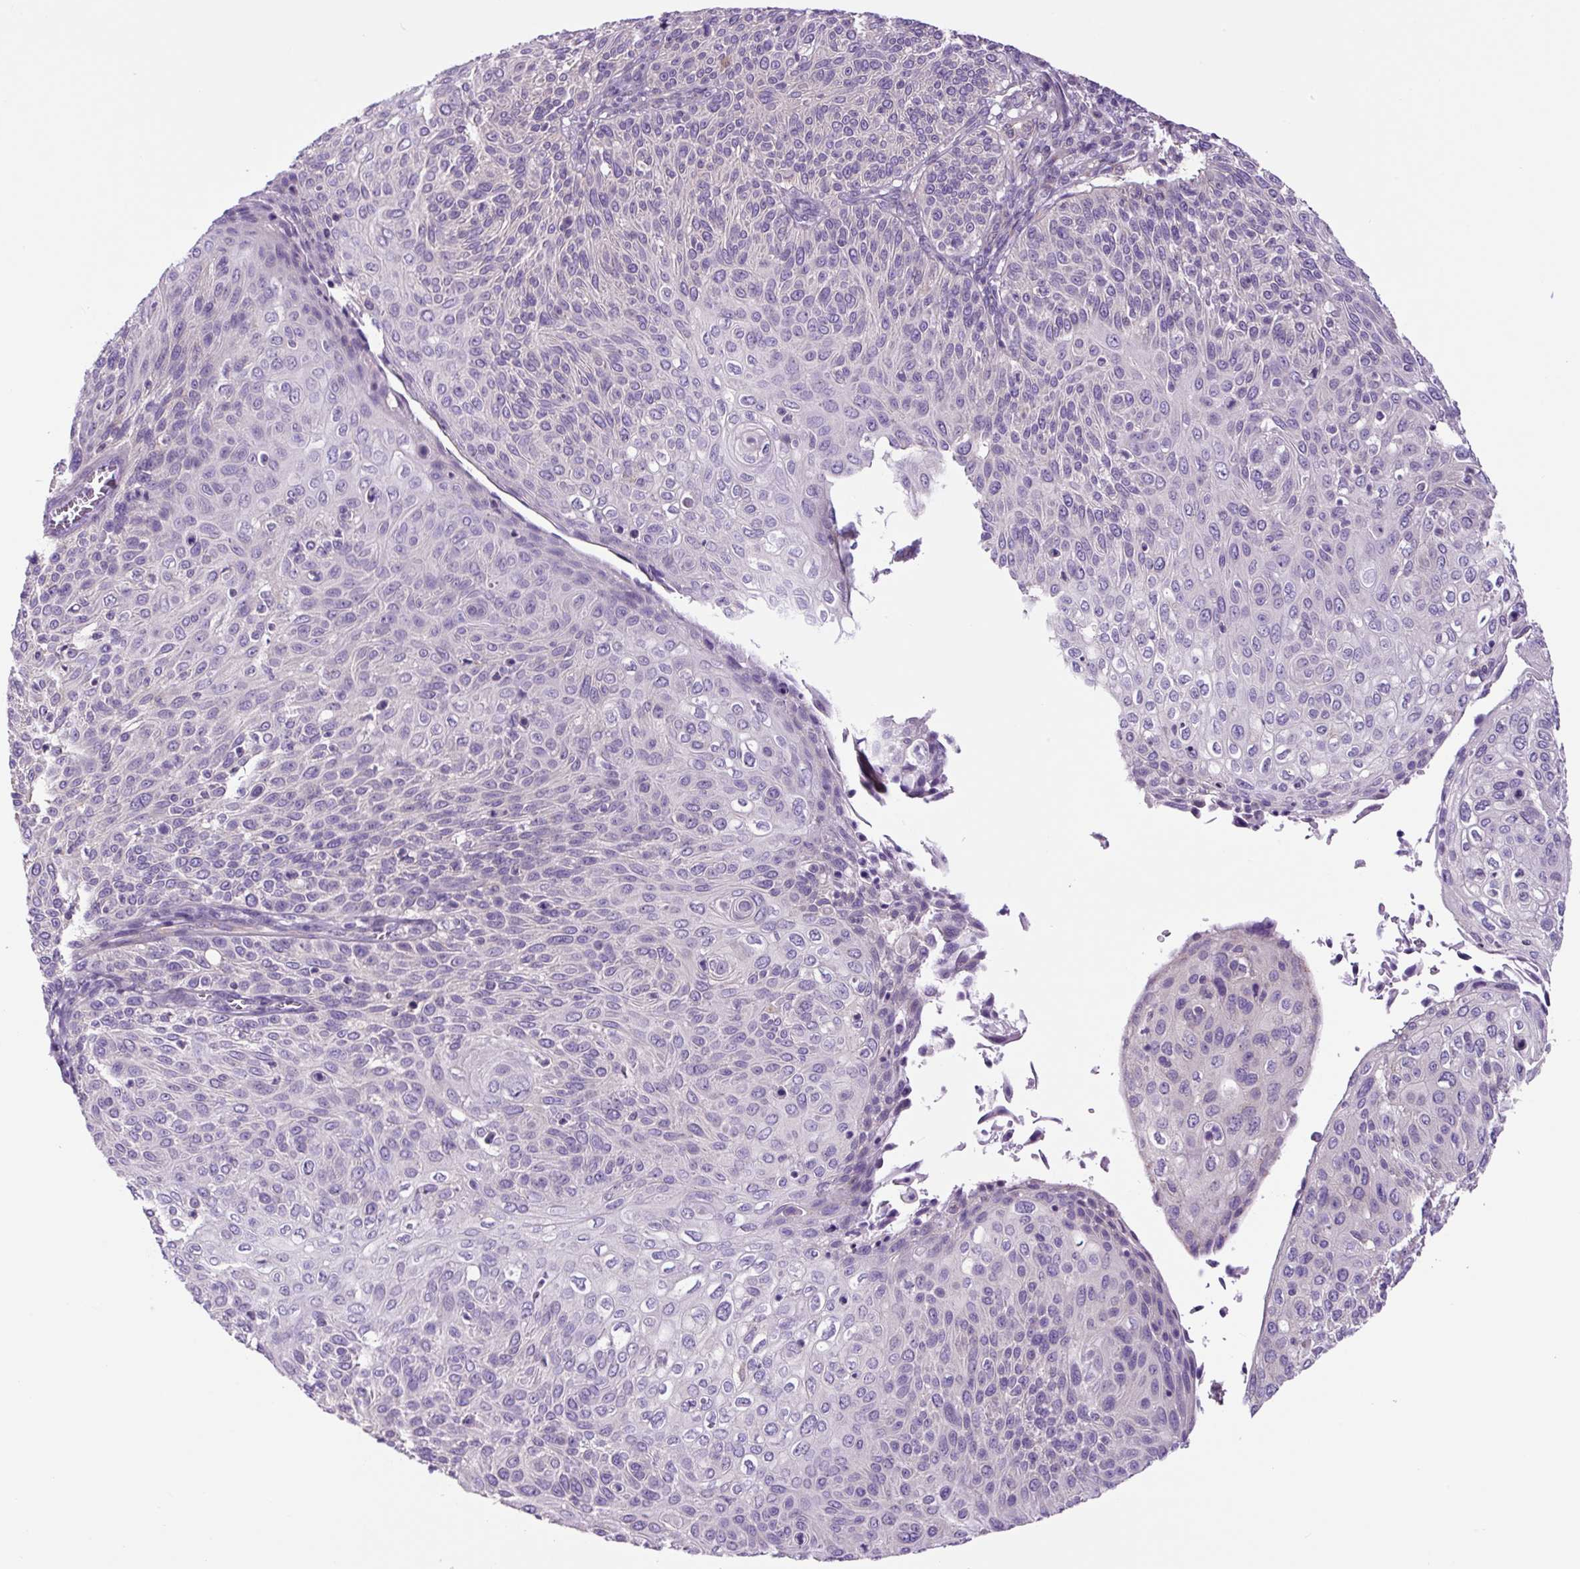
{"staining": {"intensity": "negative", "quantity": "none", "location": "none"}, "tissue": "cervical cancer", "cell_type": "Tumor cells", "image_type": "cancer", "snomed": [{"axis": "morphology", "description": "Squamous cell carcinoma, NOS"}, {"axis": "topography", "description": "Cervix"}], "caption": "Tumor cells show no significant positivity in cervical cancer.", "gene": "GORASP1", "patient": {"sex": "female", "age": 31}}